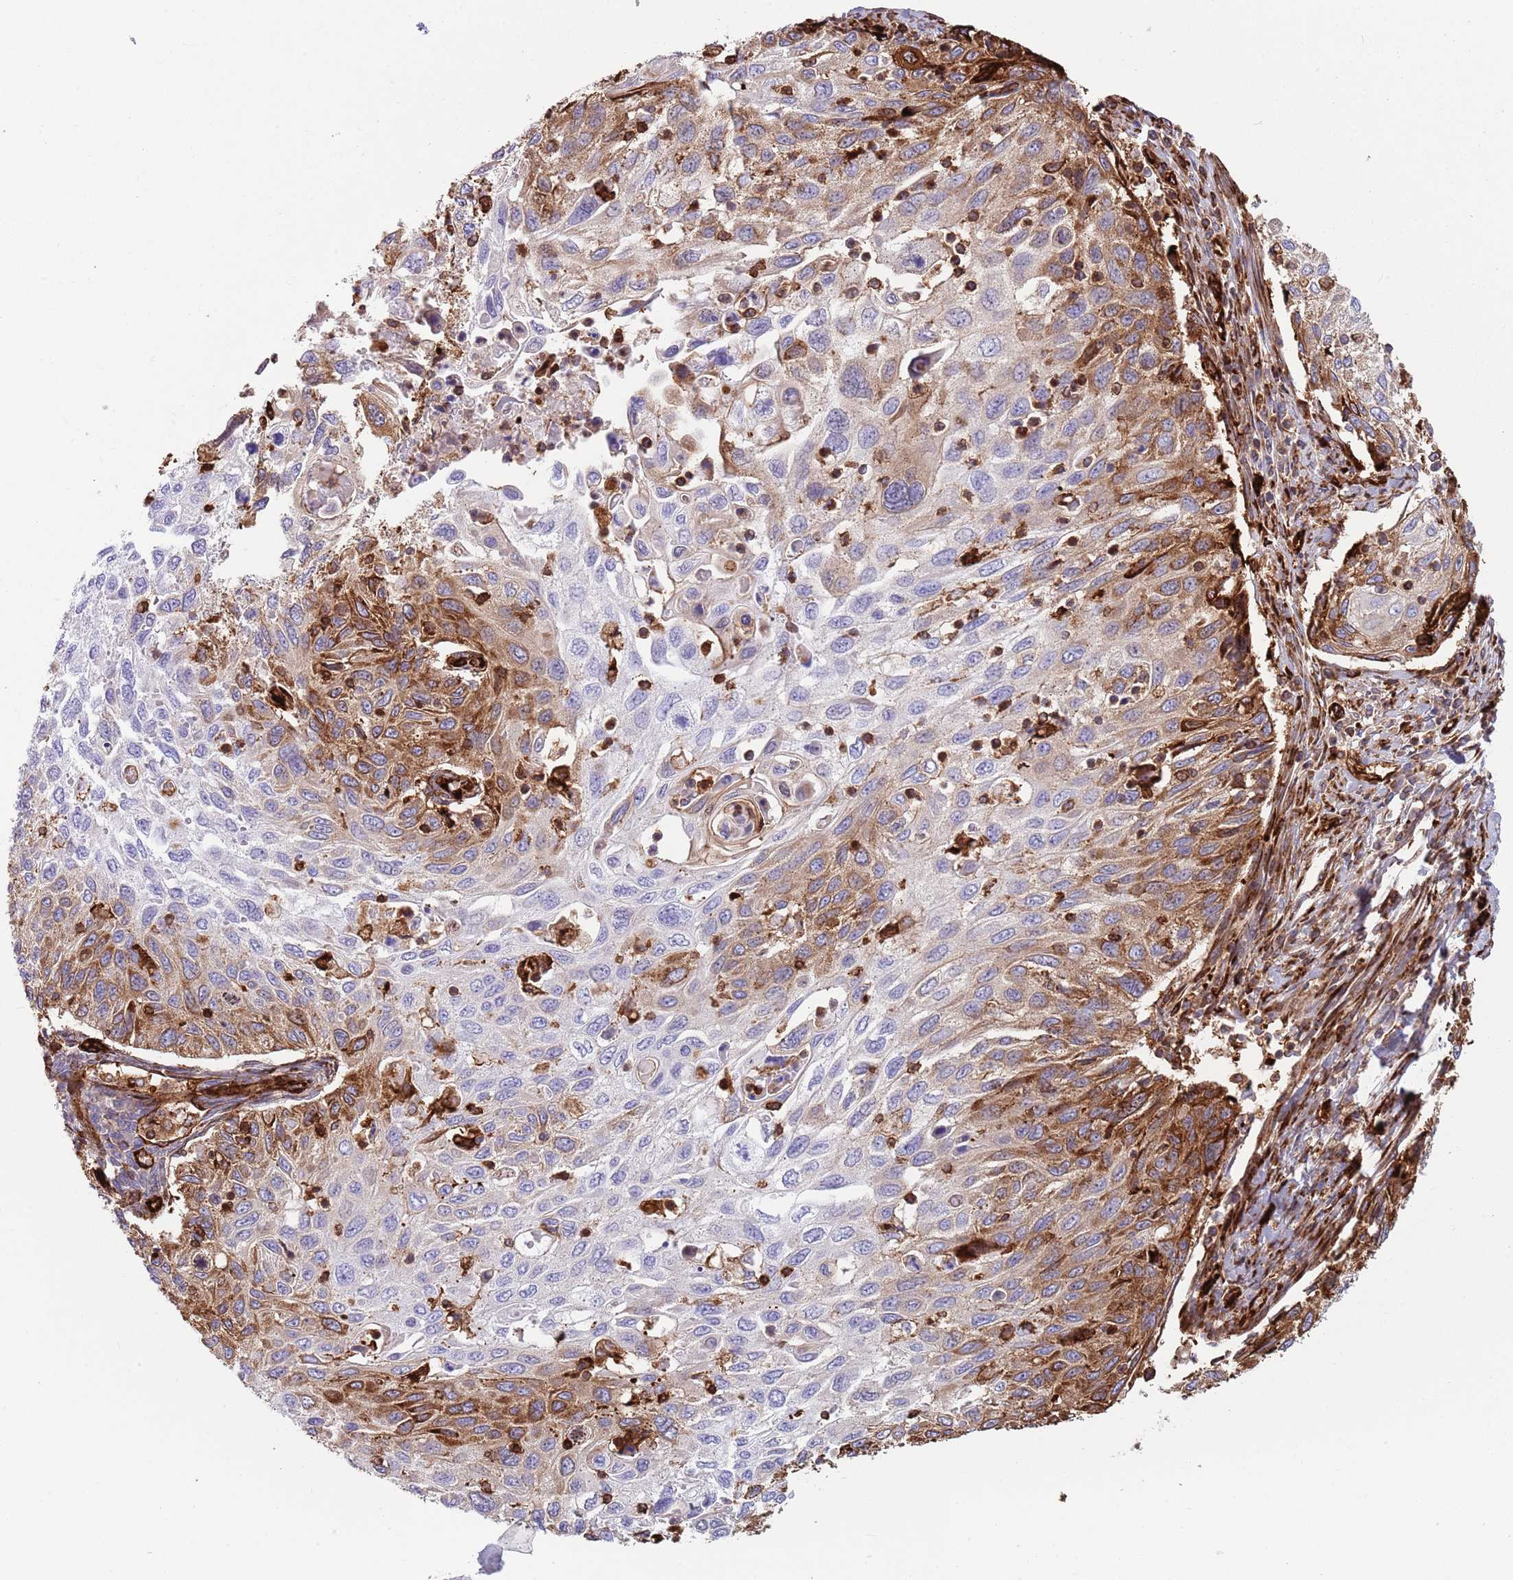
{"staining": {"intensity": "strong", "quantity": "<25%", "location": "cytoplasmic/membranous"}, "tissue": "cervical cancer", "cell_type": "Tumor cells", "image_type": "cancer", "snomed": [{"axis": "morphology", "description": "Squamous cell carcinoma, NOS"}, {"axis": "topography", "description": "Cervix"}], "caption": "A micrograph showing strong cytoplasmic/membranous expression in approximately <25% of tumor cells in cervical cancer, as visualized by brown immunohistochemical staining.", "gene": "KBTBD7", "patient": {"sex": "female", "age": 70}}